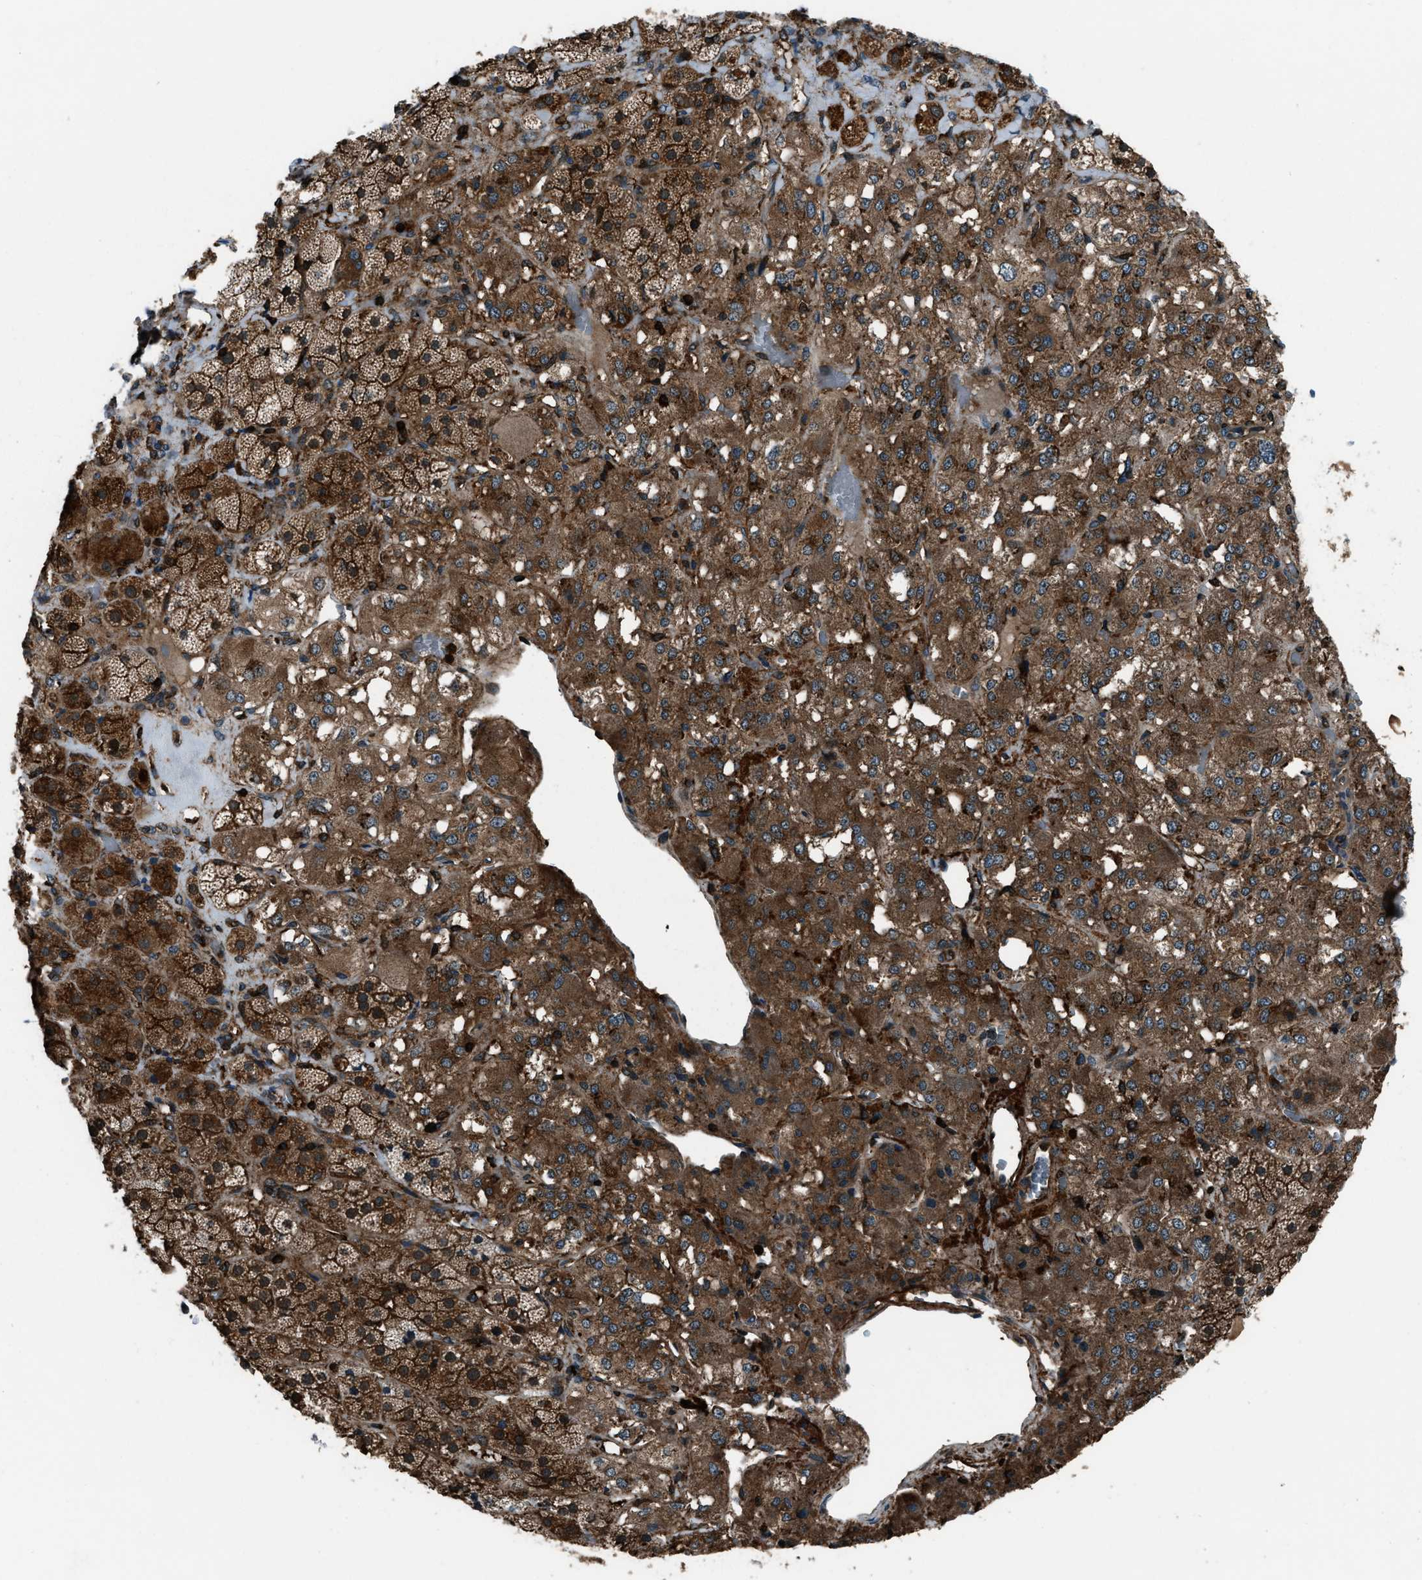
{"staining": {"intensity": "strong", "quantity": ">75%", "location": "cytoplasmic/membranous,nuclear"}, "tissue": "adrenal gland", "cell_type": "Glandular cells", "image_type": "normal", "snomed": [{"axis": "morphology", "description": "Normal tissue, NOS"}, {"axis": "topography", "description": "Adrenal gland"}], "caption": "Immunohistochemistry (IHC) of benign adrenal gland exhibits high levels of strong cytoplasmic/membranous,nuclear expression in about >75% of glandular cells.", "gene": "SNX30", "patient": {"sex": "male", "age": 57}}